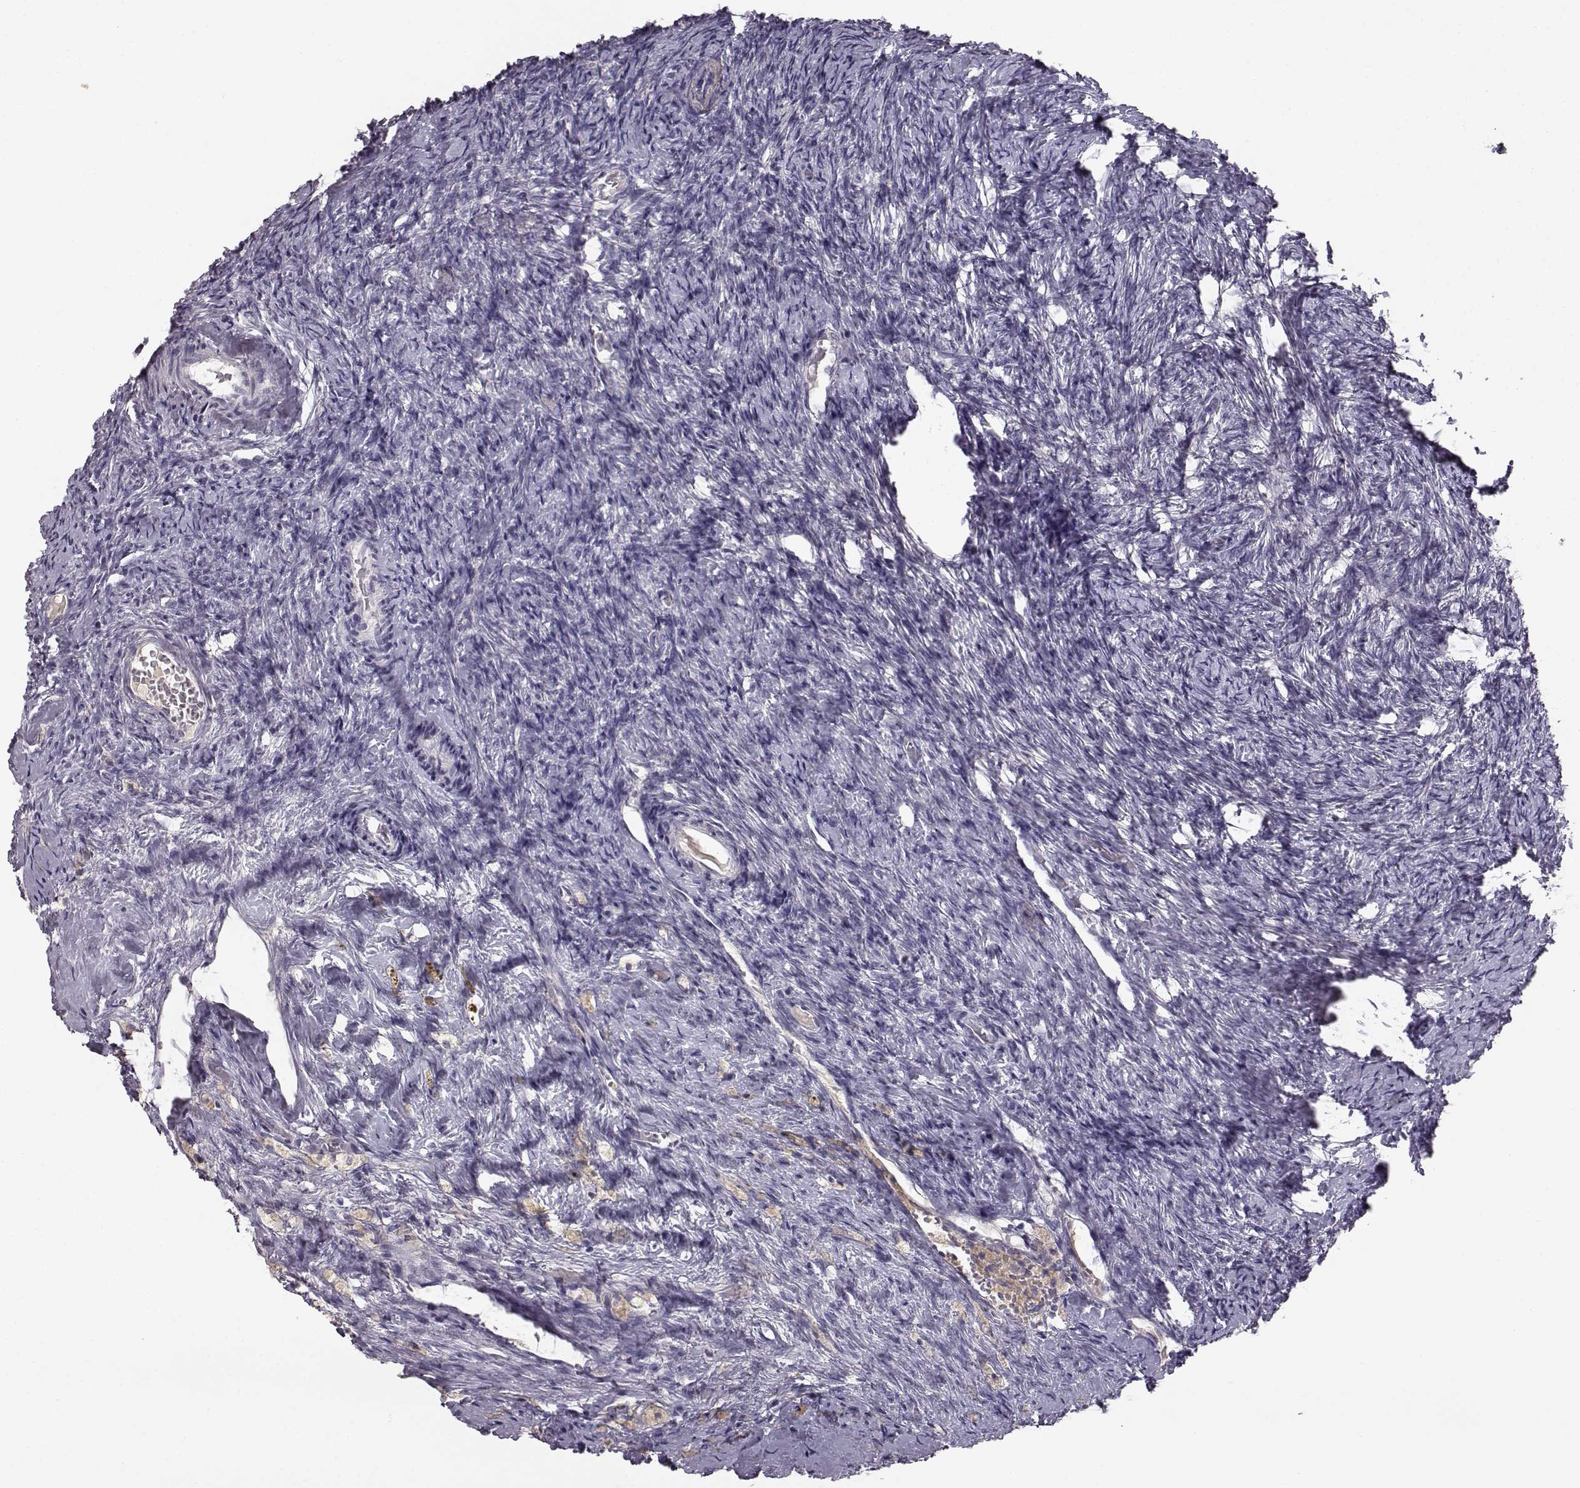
{"staining": {"intensity": "negative", "quantity": "none", "location": "none"}, "tissue": "ovary", "cell_type": "Follicle cells", "image_type": "normal", "snomed": [{"axis": "morphology", "description": "Normal tissue, NOS"}, {"axis": "topography", "description": "Ovary"}], "caption": "Ovary stained for a protein using IHC displays no positivity follicle cells.", "gene": "SPAG17", "patient": {"sex": "female", "age": 39}}